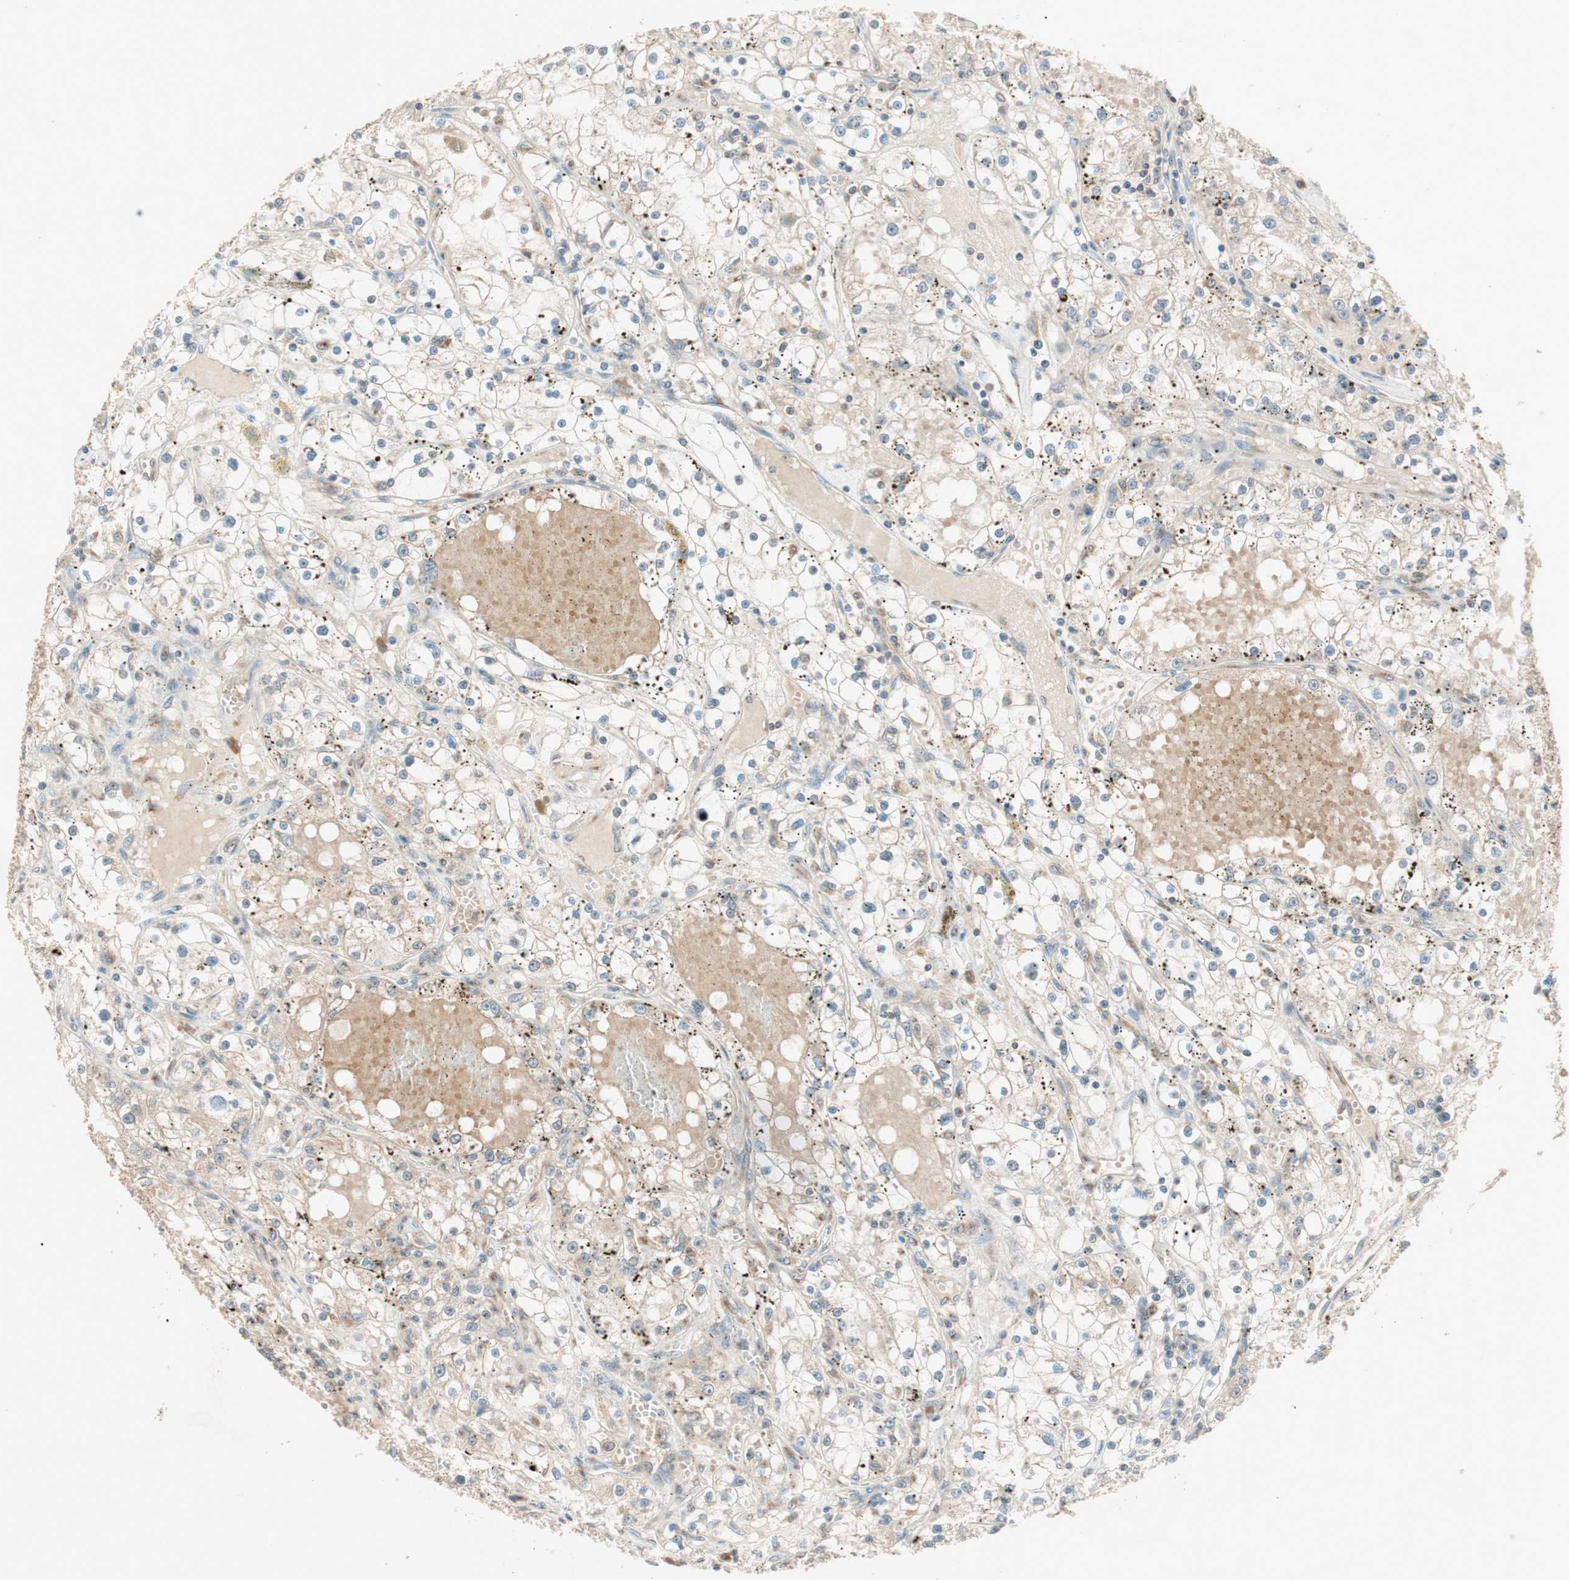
{"staining": {"intensity": "negative", "quantity": "none", "location": "none"}, "tissue": "renal cancer", "cell_type": "Tumor cells", "image_type": "cancer", "snomed": [{"axis": "morphology", "description": "Adenocarcinoma, NOS"}, {"axis": "topography", "description": "Kidney"}], "caption": "The micrograph displays no staining of tumor cells in renal cancer. (DAB immunohistochemistry (IHC) visualized using brightfield microscopy, high magnification).", "gene": "SEC16A", "patient": {"sex": "male", "age": 56}}